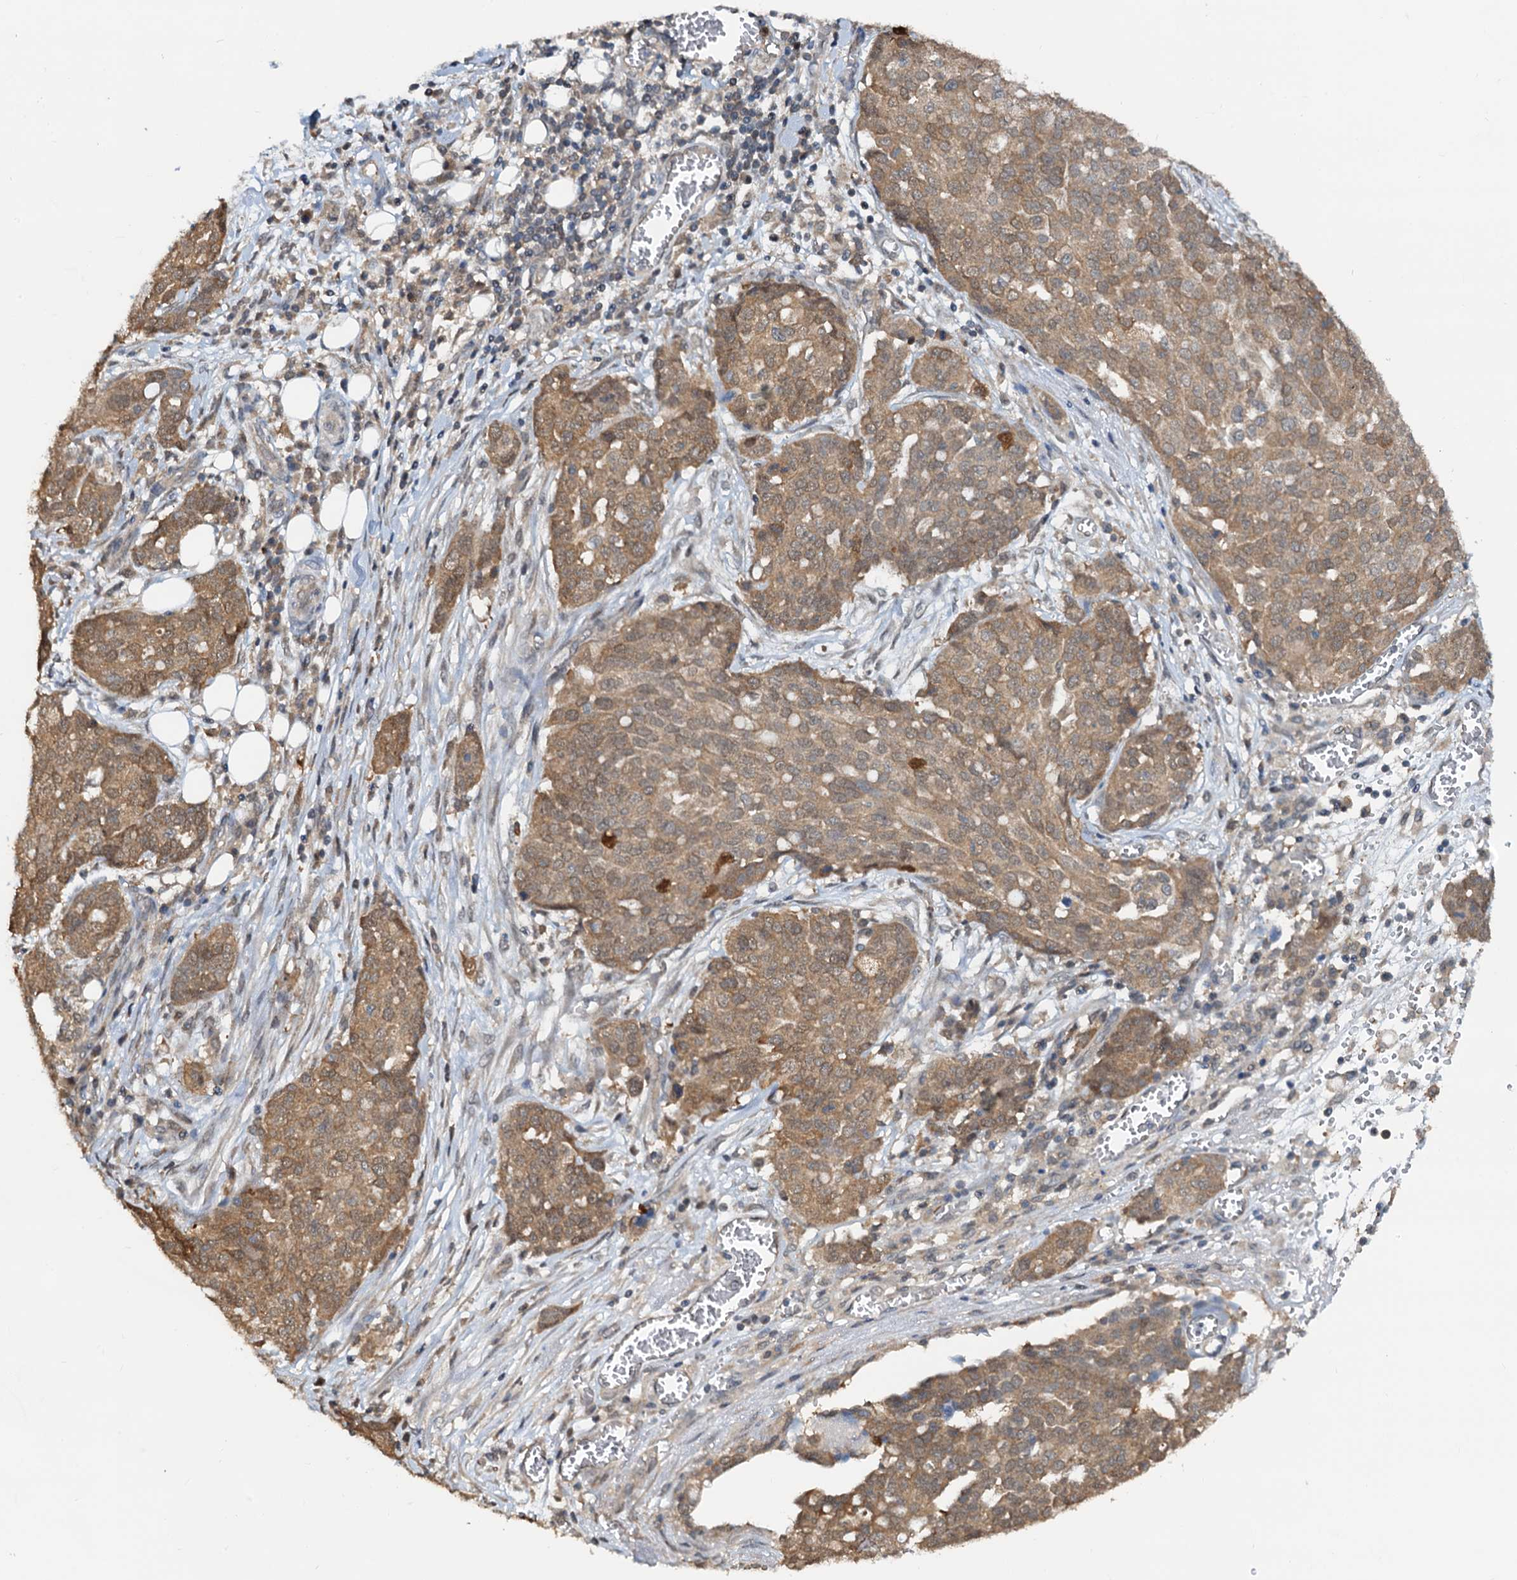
{"staining": {"intensity": "moderate", "quantity": ">75%", "location": "cytoplasmic/membranous"}, "tissue": "ovarian cancer", "cell_type": "Tumor cells", "image_type": "cancer", "snomed": [{"axis": "morphology", "description": "Cystadenocarcinoma, serous, NOS"}, {"axis": "topography", "description": "Soft tissue"}, {"axis": "topography", "description": "Ovary"}], "caption": "Immunohistochemical staining of human ovarian cancer (serous cystadenocarcinoma) shows moderate cytoplasmic/membranous protein expression in approximately >75% of tumor cells.", "gene": "PTGES3", "patient": {"sex": "female", "age": 57}}